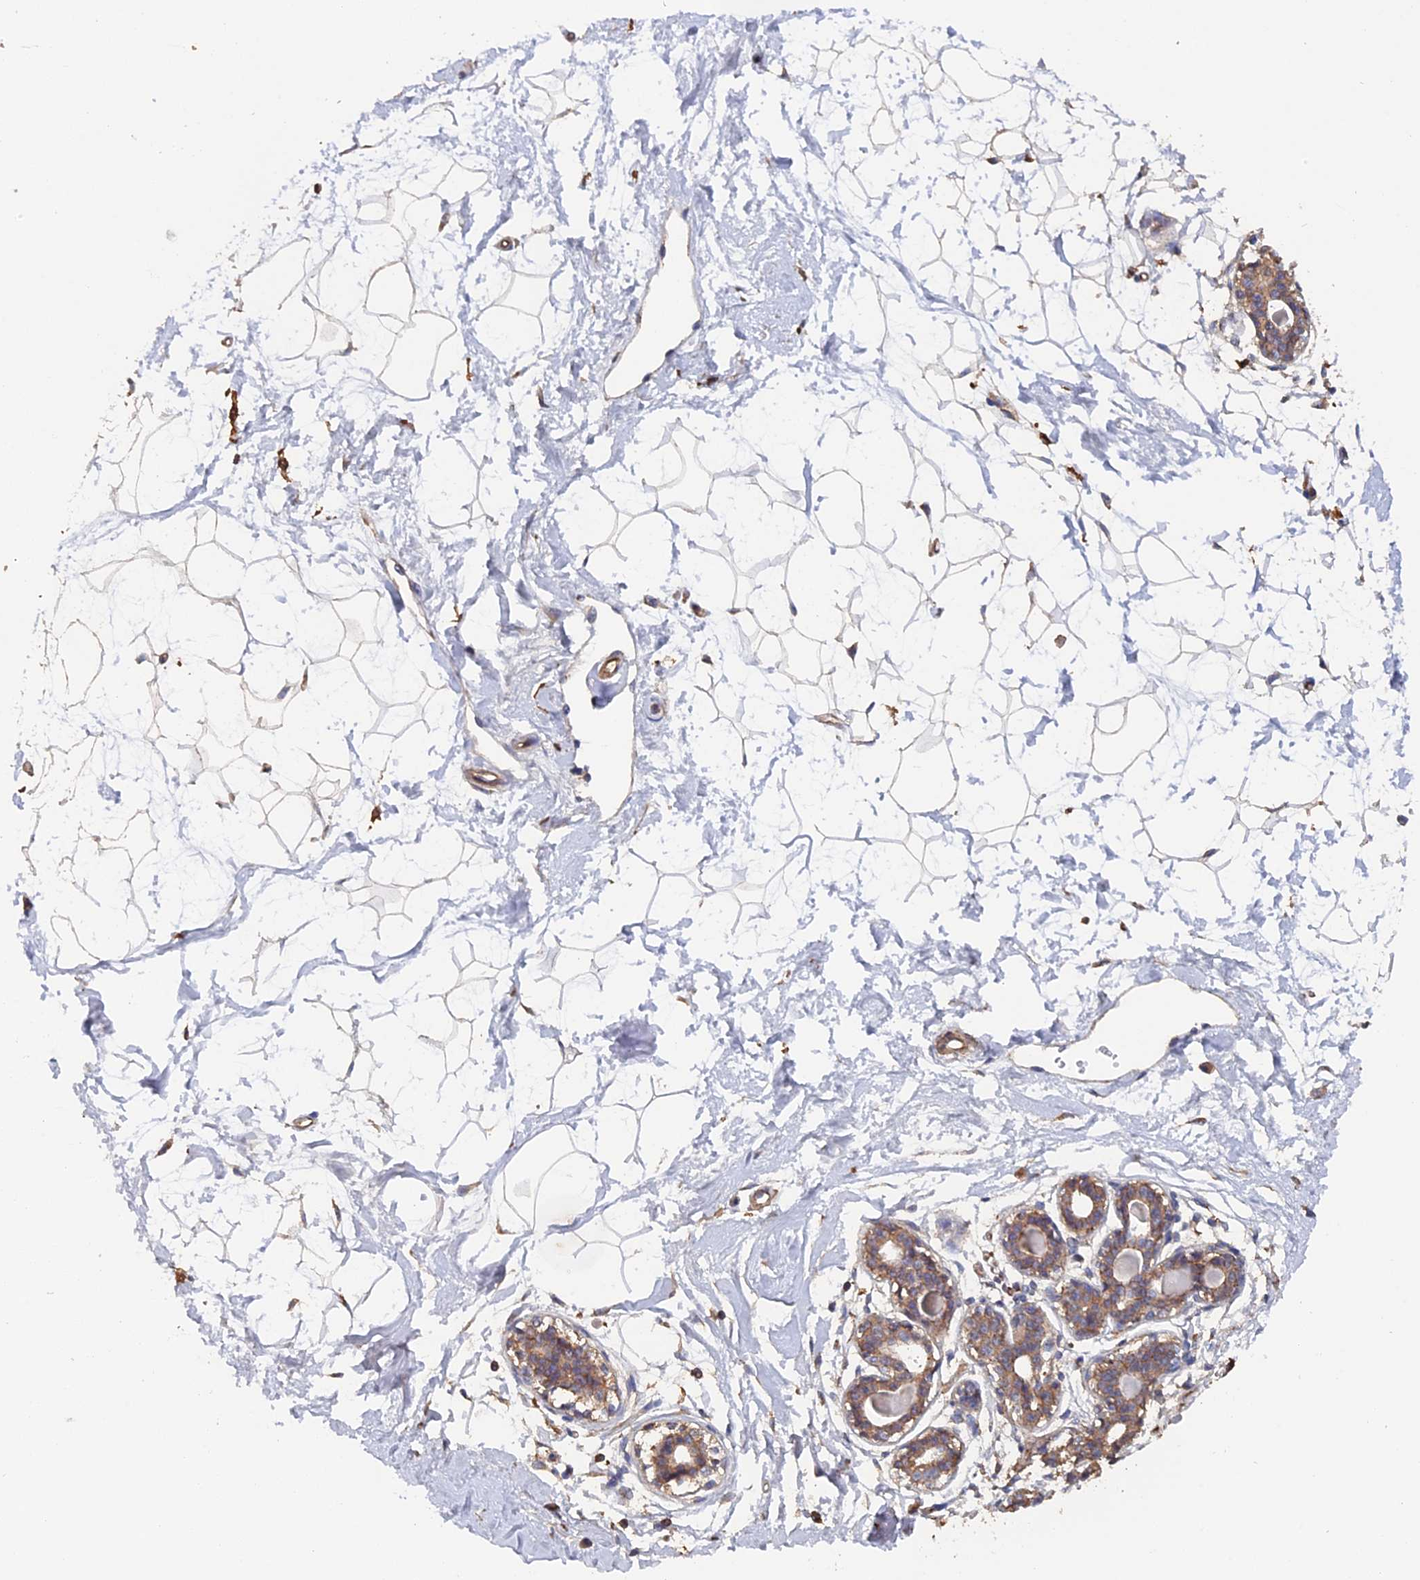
{"staining": {"intensity": "moderate", "quantity": "<25%", "location": "cytoplasmic/membranous"}, "tissue": "breast", "cell_type": "Adipocytes", "image_type": "normal", "snomed": [{"axis": "morphology", "description": "Normal tissue, NOS"}, {"axis": "topography", "description": "Breast"}], "caption": "Breast stained with a brown dye displays moderate cytoplasmic/membranous positive staining in approximately <25% of adipocytes.", "gene": "PIGQ", "patient": {"sex": "female", "age": 45}}